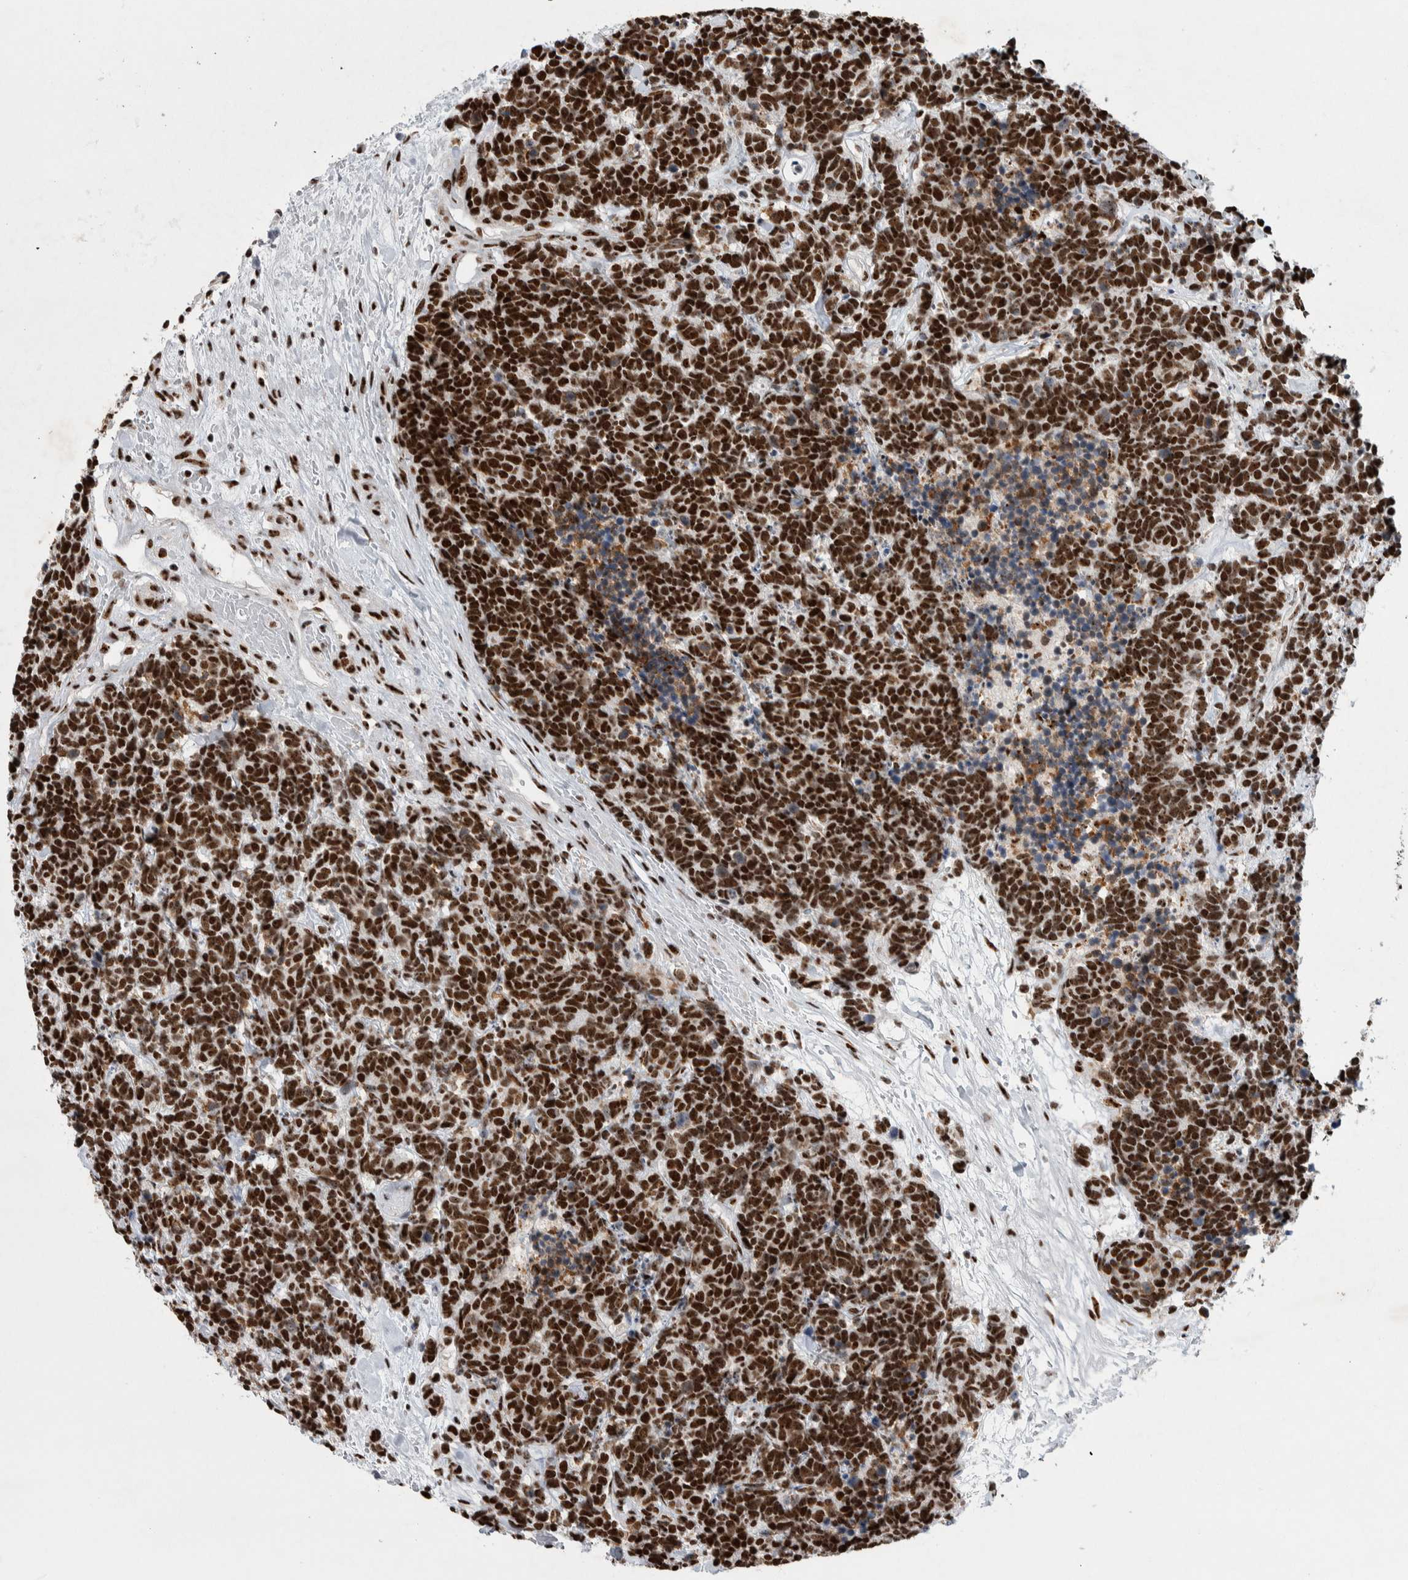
{"staining": {"intensity": "strong", "quantity": ">75%", "location": "nuclear"}, "tissue": "carcinoid", "cell_type": "Tumor cells", "image_type": "cancer", "snomed": [{"axis": "morphology", "description": "Carcinoma, NOS"}, {"axis": "morphology", "description": "Carcinoid, malignant, NOS"}, {"axis": "topography", "description": "Urinary bladder"}], "caption": "IHC micrograph of human carcinoid stained for a protein (brown), which shows high levels of strong nuclear staining in approximately >75% of tumor cells.", "gene": "NCL", "patient": {"sex": "male", "age": 57}}